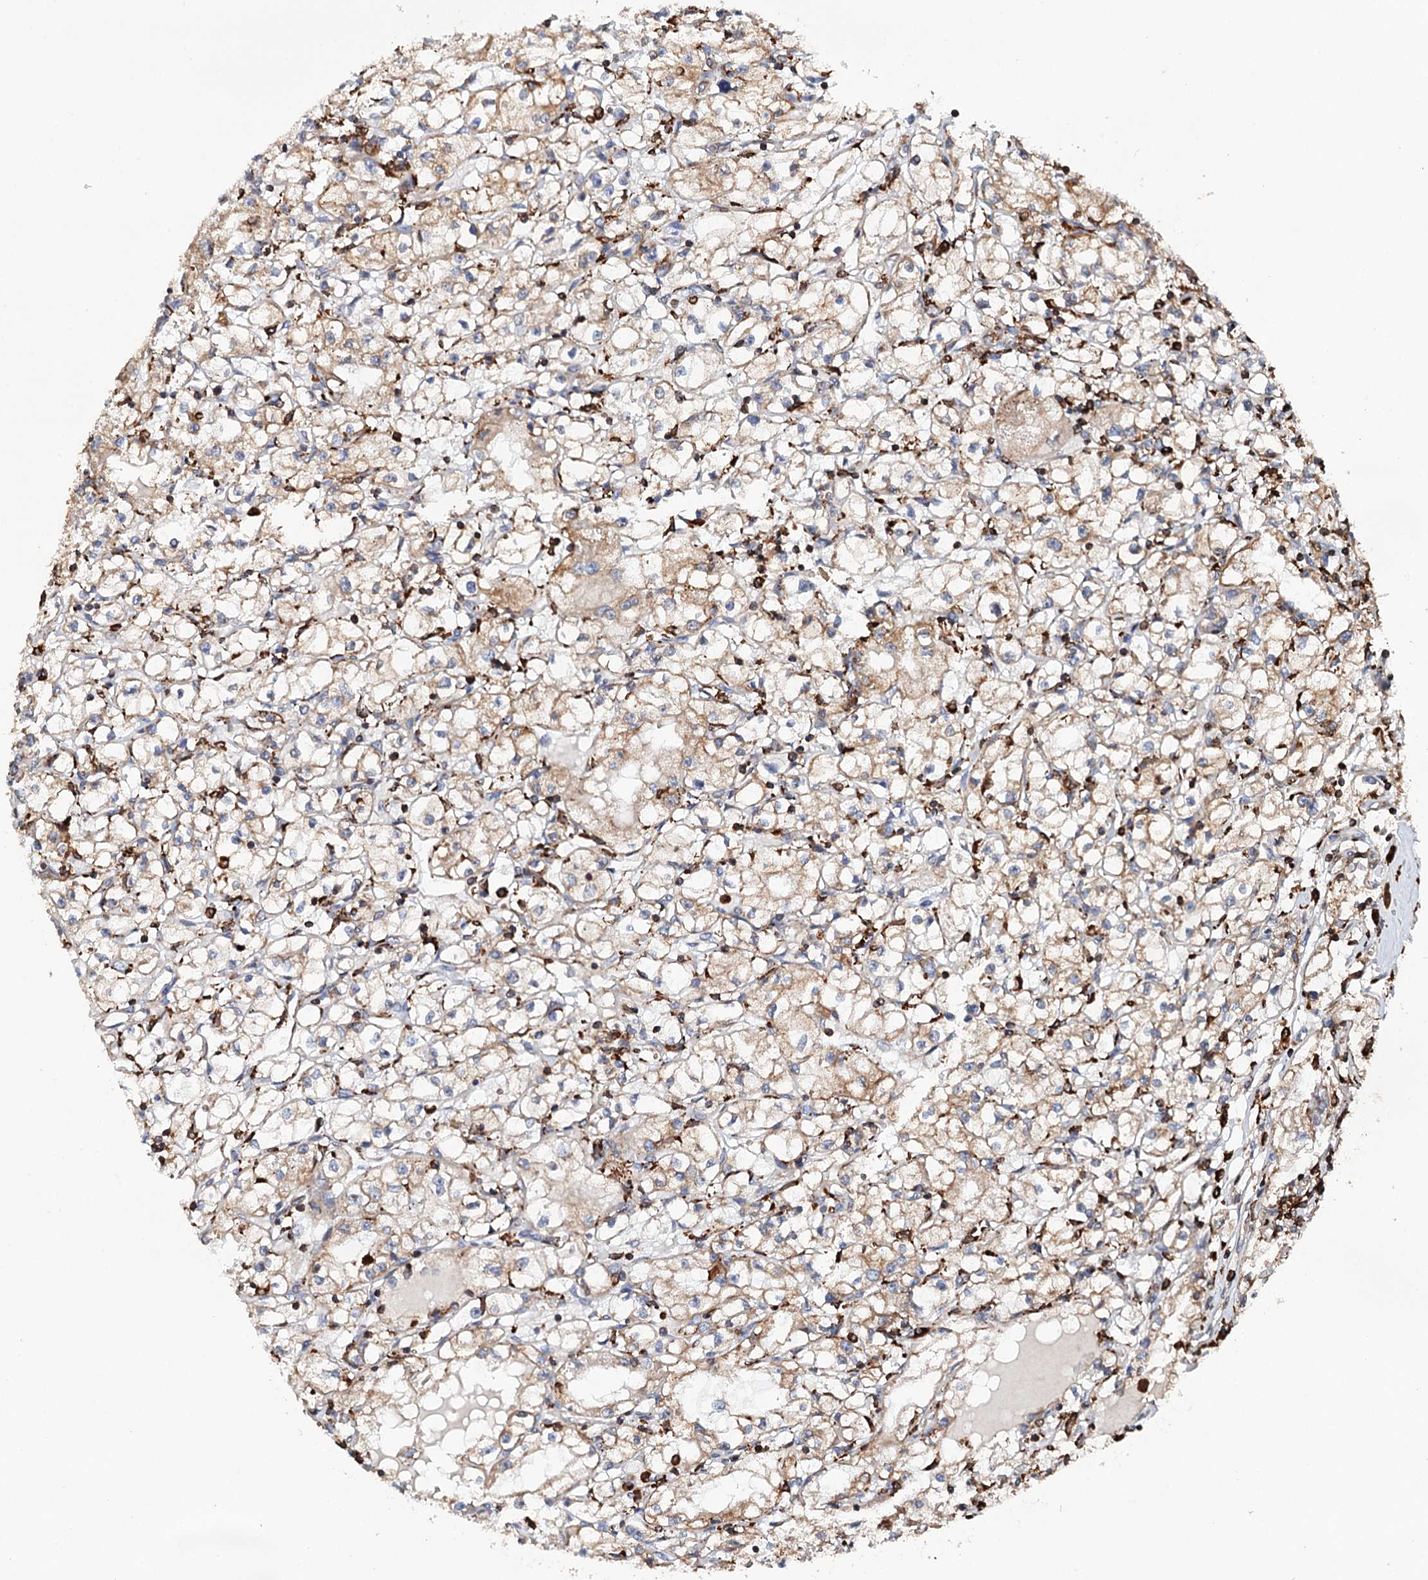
{"staining": {"intensity": "moderate", "quantity": "25%-75%", "location": "cytoplasmic/membranous"}, "tissue": "renal cancer", "cell_type": "Tumor cells", "image_type": "cancer", "snomed": [{"axis": "morphology", "description": "Adenocarcinoma, NOS"}, {"axis": "topography", "description": "Kidney"}], "caption": "Human renal adenocarcinoma stained for a protein (brown) demonstrates moderate cytoplasmic/membranous positive staining in about 25%-75% of tumor cells.", "gene": "ERP29", "patient": {"sex": "male", "age": 56}}